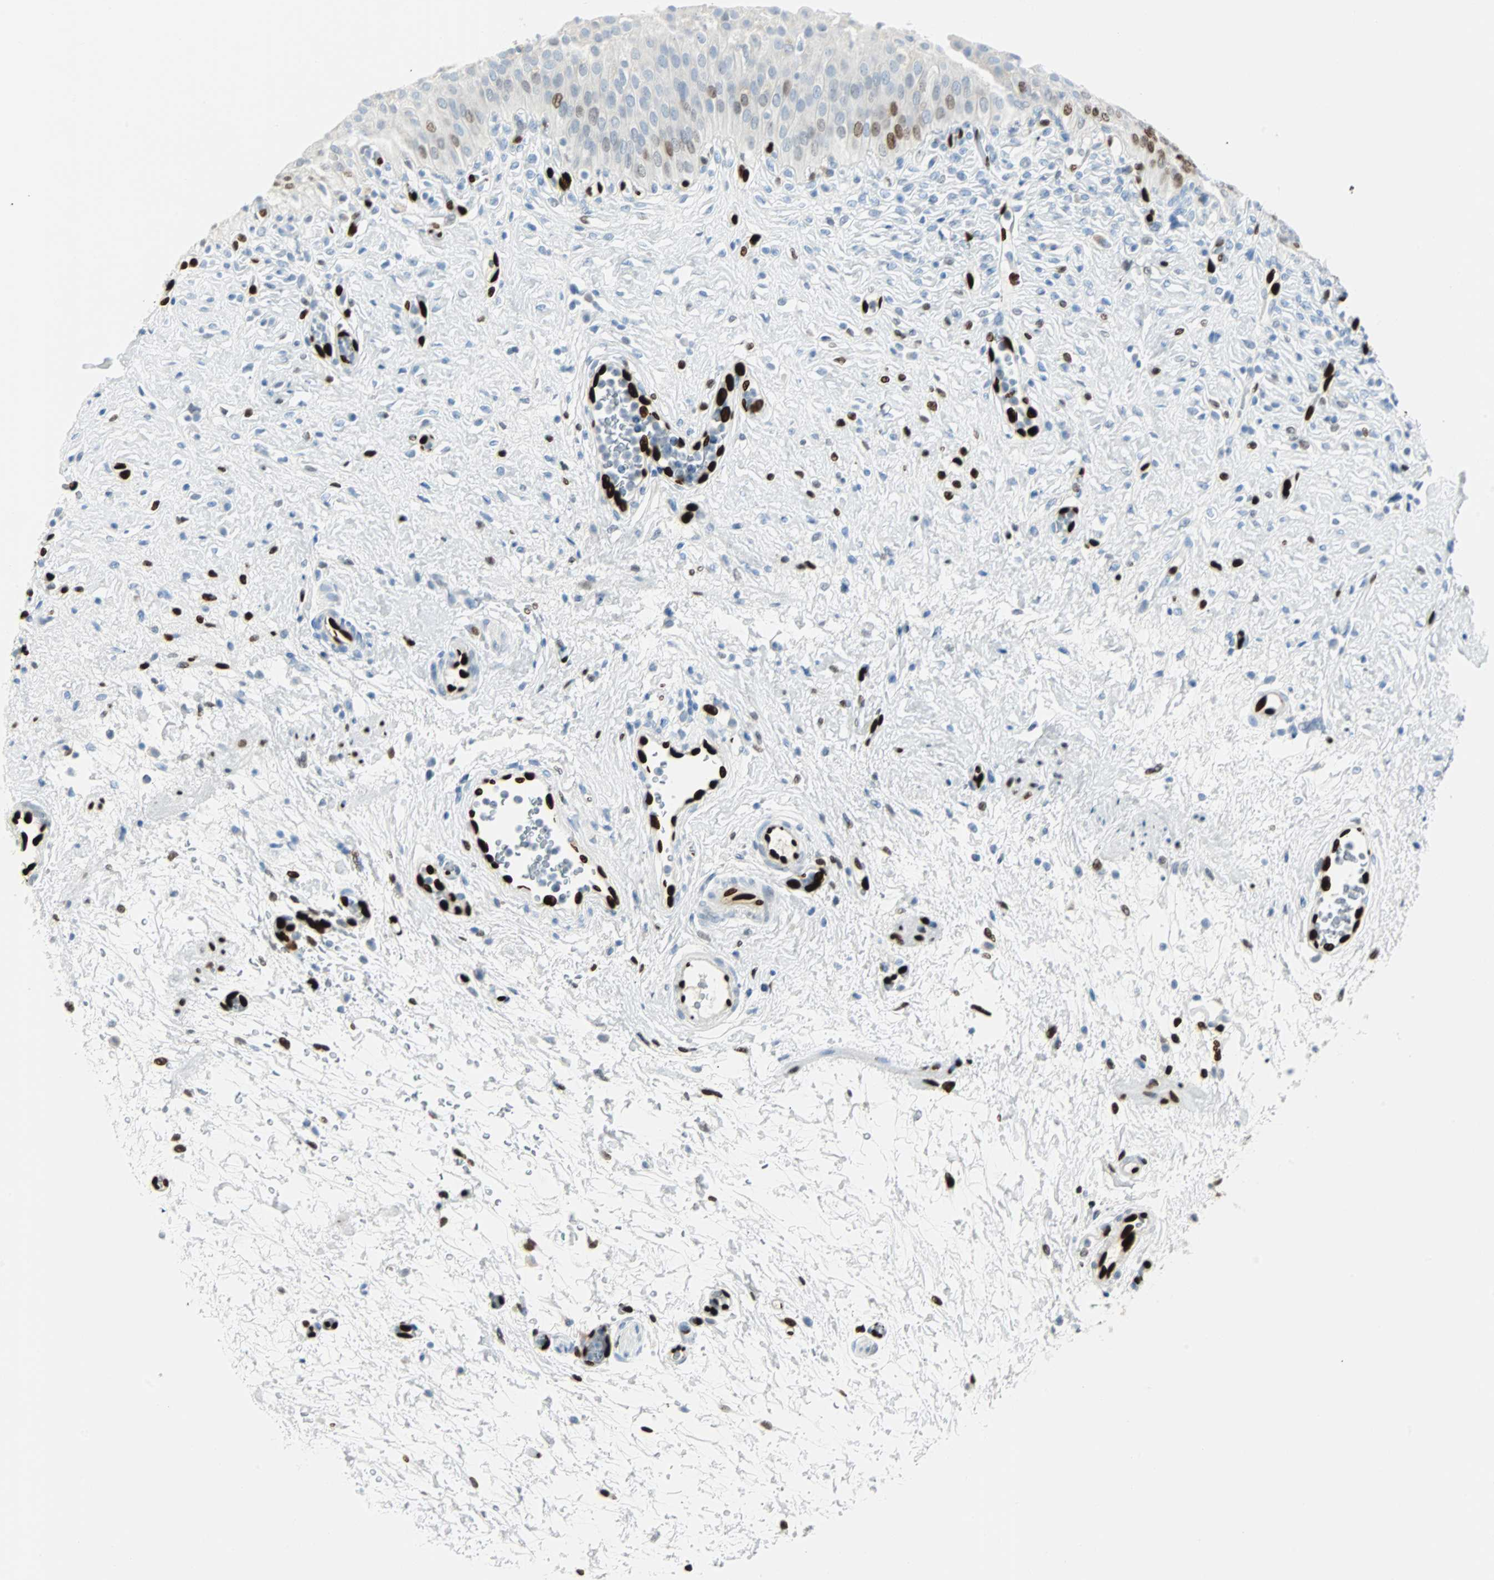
{"staining": {"intensity": "moderate", "quantity": "<25%", "location": "nuclear"}, "tissue": "urinary bladder", "cell_type": "Urothelial cells", "image_type": "normal", "snomed": [{"axis": "morphology", "description": "Normal tissue, NOS"}, {"axis": "morphology", "description": "Urothelial carcinoma, High grade"}, {"axis": "topography", "description": "Urinary bladder"}], "caption": "Approximately <25% of urothelial cells in unremarkable urinary bladder exhibit moderate nuclear protein expression as visualized by brown immunohistochemical staining.", "gene": "IL33", "patient": {"sex": "male", "age": 46}}